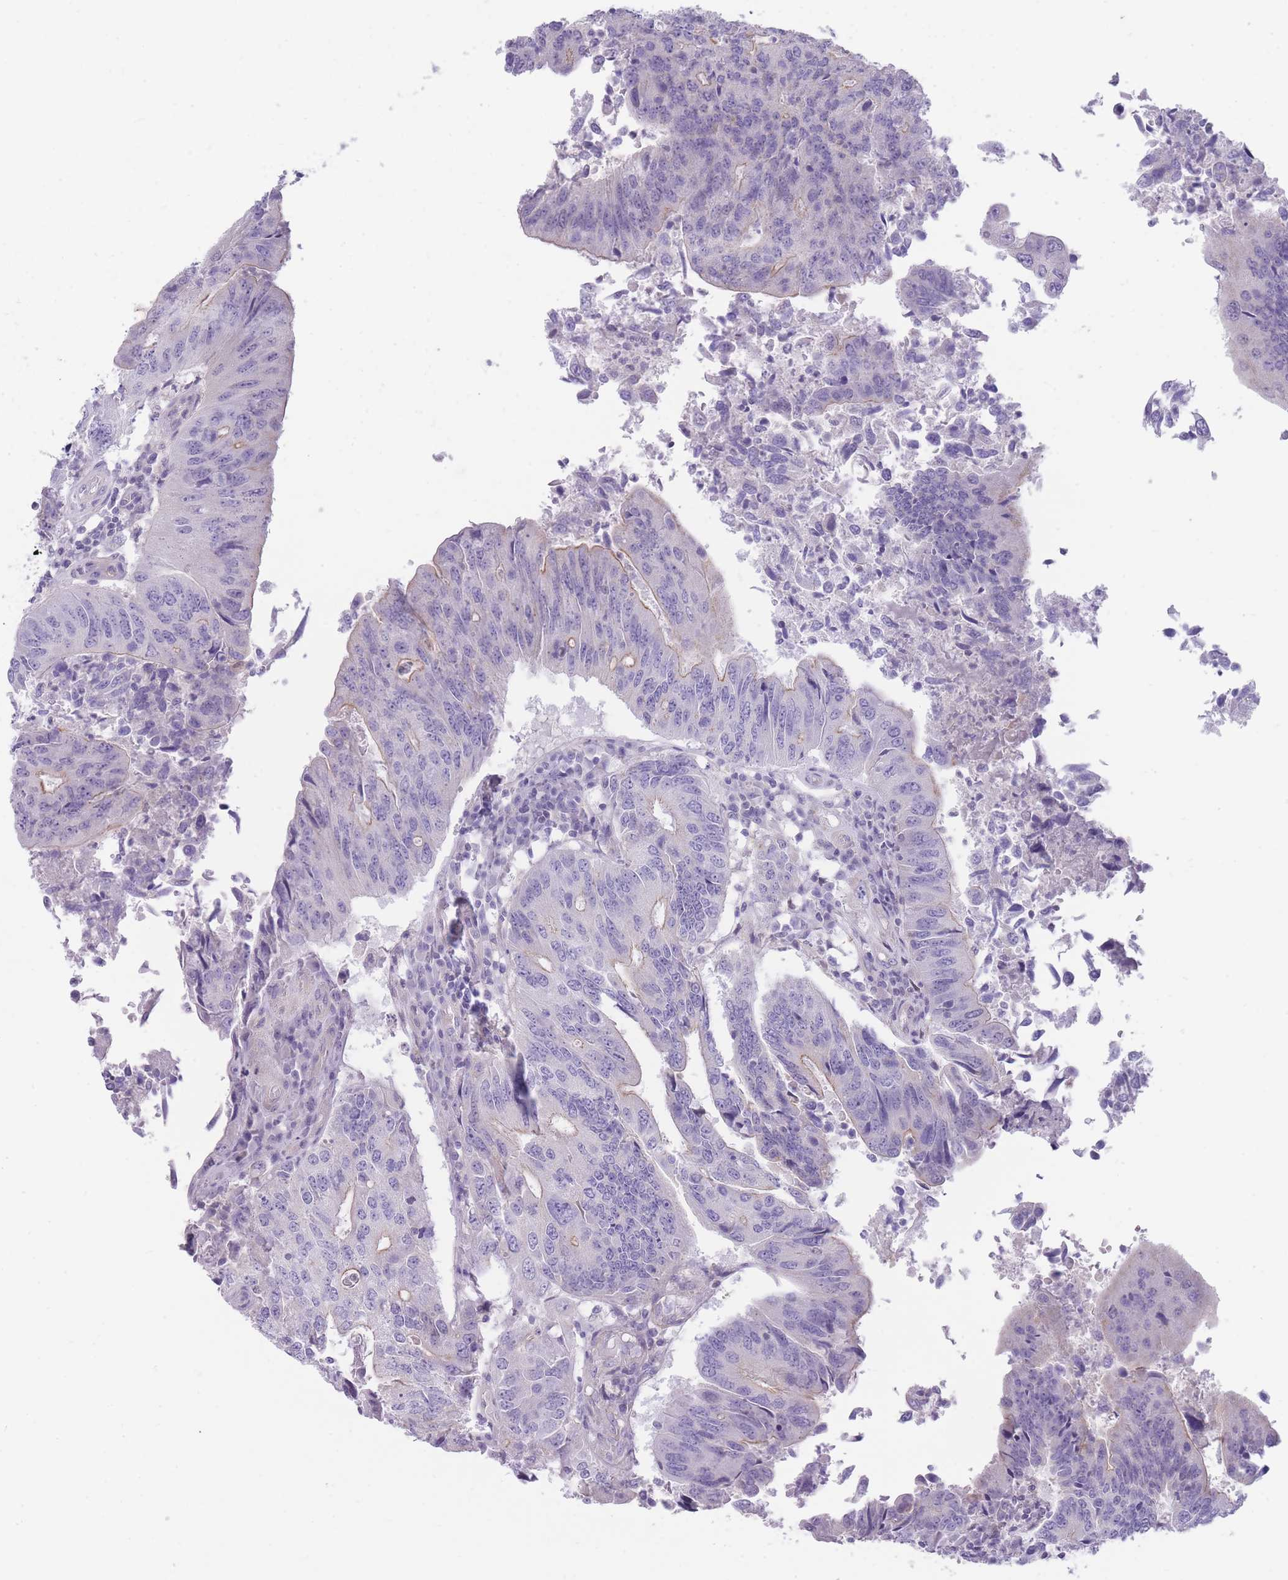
{"staining": {"intensity": "negative", "quantity": "none", "location": "none"}, "tissue": "colorectal cancer", "cell_type": "Tumor cells", "image_type": "cancer", "snomed": [{"axis": "morphology", "description": "Adenocarcinoma, NOS"}, {"axis": "topography", "description": "Colon"}], "caption": "Immunohistochemistry of colorectal cancer (adenocarcinoma) exhibits no positivity in tumor cells. (Brightfield microscopy of DAB (3,3'-diaminobenzidine) immunohistochemistry (IHC) at high magnification).", "gene": "OR11H12", "patient": {"sex": "female", "age": 67}}